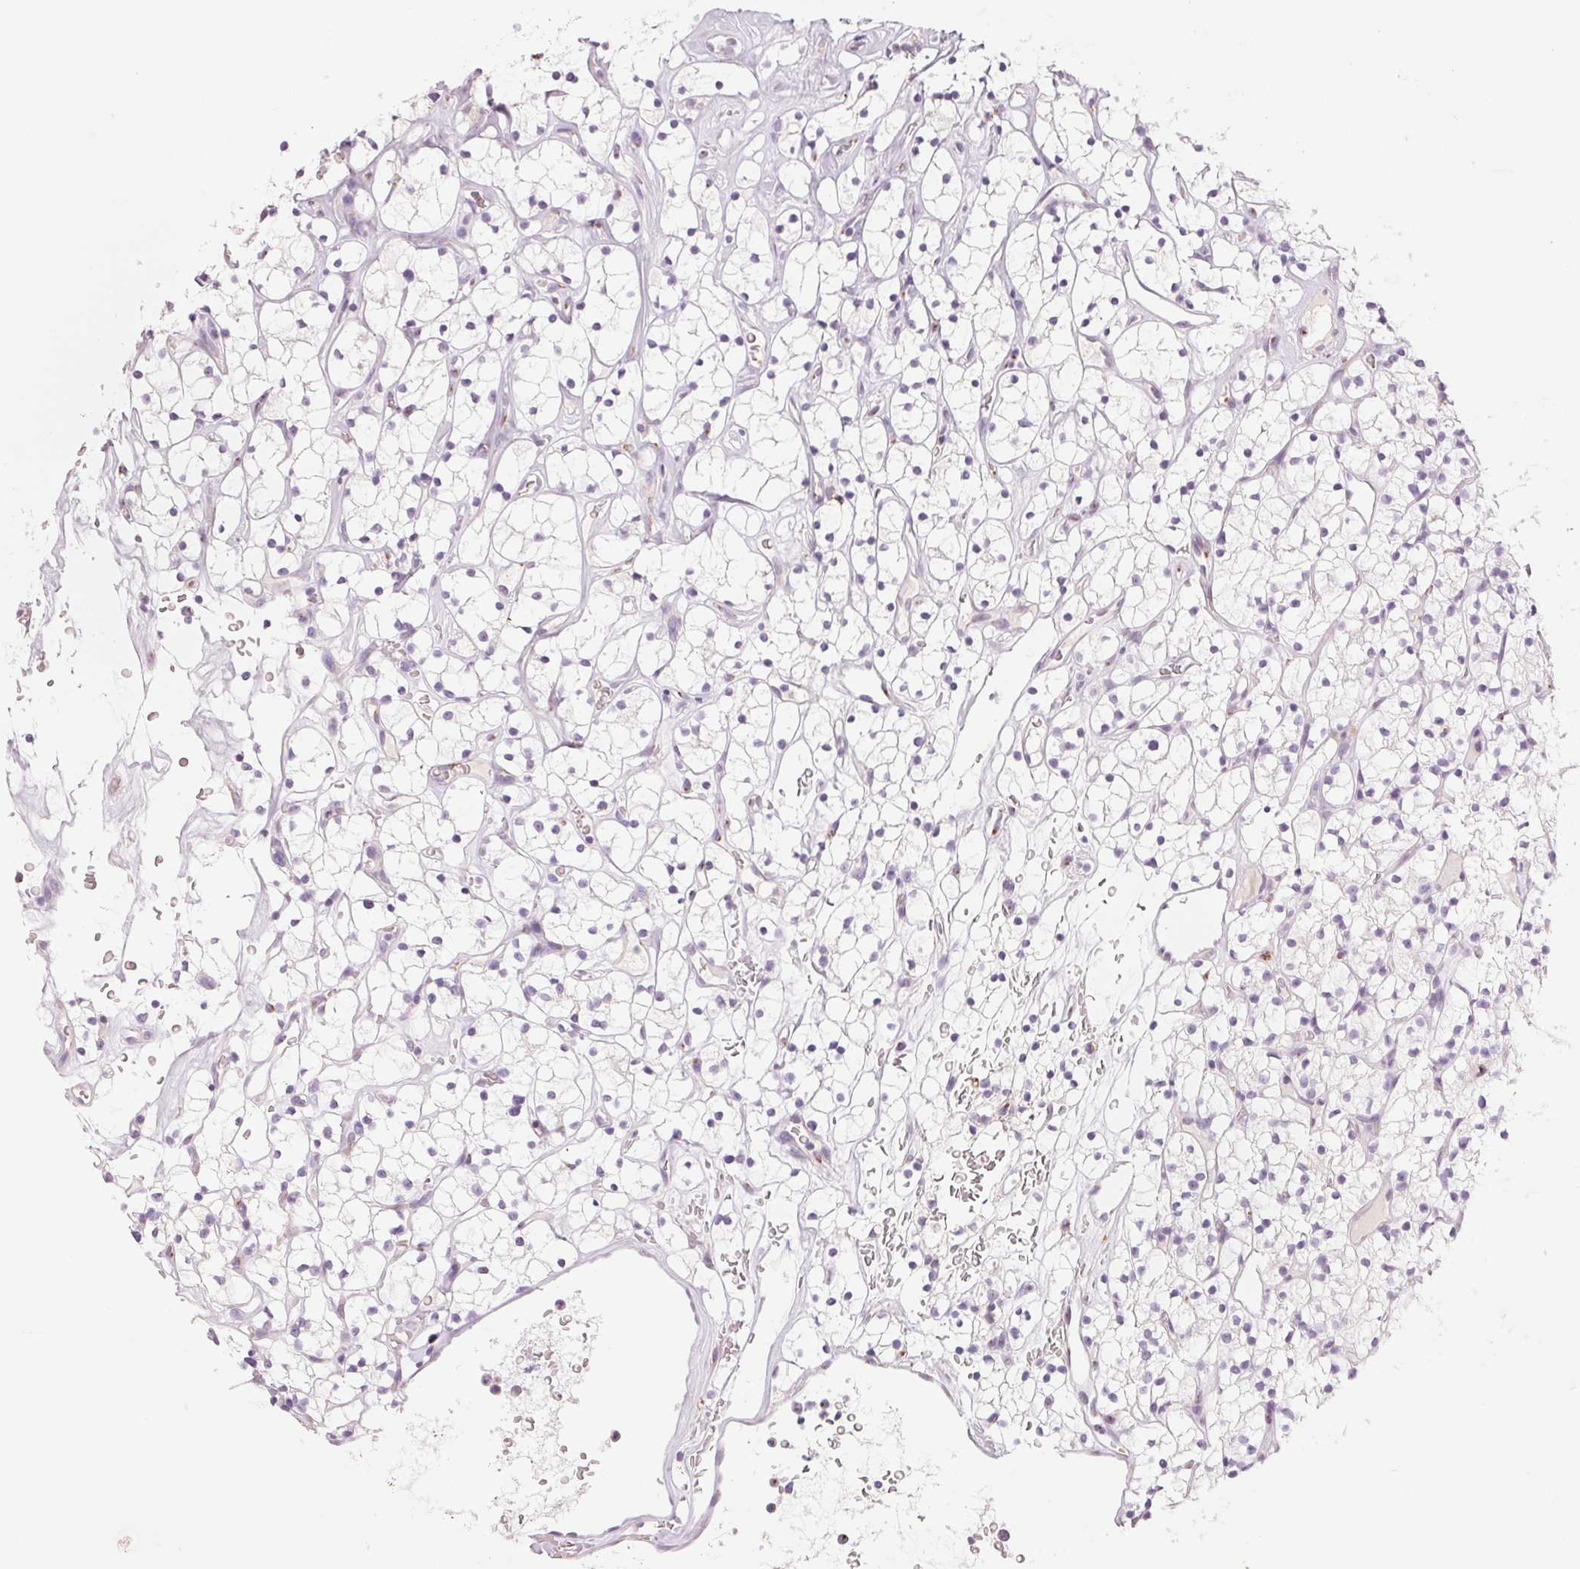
{"staining": {"intensity": "negative", "quantity": "none", "location": "none"}, "tissue": "renal cancer", "cell_type": "Tumor cells", "image_type": "cancer", "snomed": [{"axis": "morphology", "description": "Adenocarcinoma, NOS"}, {"axis": "topography", "description": "Kidney"}], "caption": "This is a histopathology image of immunohistochemistry (IHC) staining of renal adenocarcinoma, which shows no positivity in tumor cells.", "gene": "GALNT7", "patient": {"sex": "female", "age": 64}}